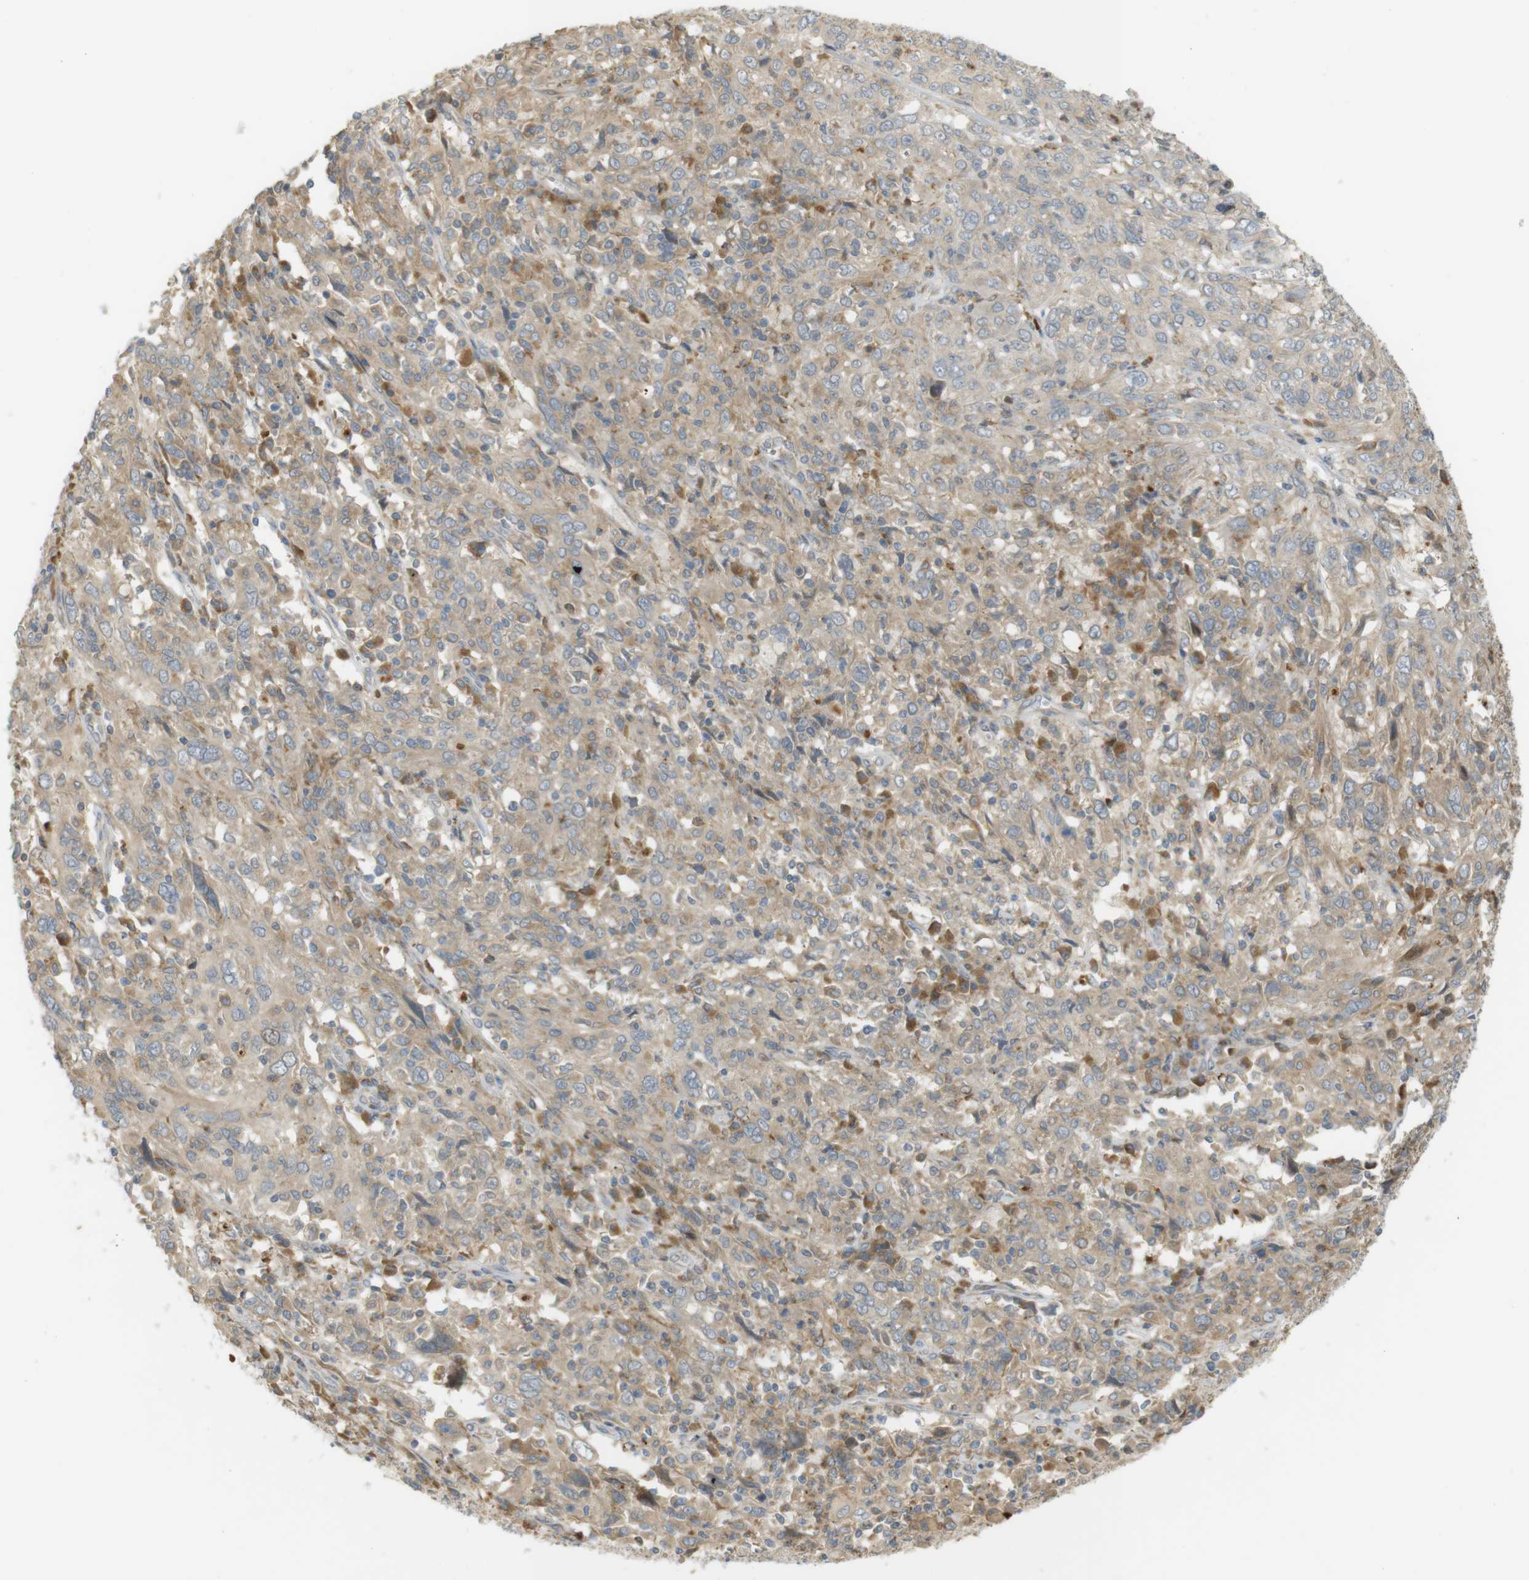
{"staining": {"intensity": "weak", "quantity": ">75%", "location": "cytoplasmic/membranous"}, "tissue": "cervical cancer", "cell_type": "Tumor cells", "image_type": "cancer", "snomed": [{"axis": "morphology", "description": "Squamous cell carcinoma, NOS"}, {"axis": "topography", "description": "Cervix"}], "caption": "A low amount of weak cytoplasmic/membranous positivity is appreciated in about >75% of tumor cells in squamous cell carcinoma (cervical) tissue. The protein is shown in brown color, while the nuclei are stained blue.", "gene": "CLRN3", "patient": {"sex": "female", "age": 46}}